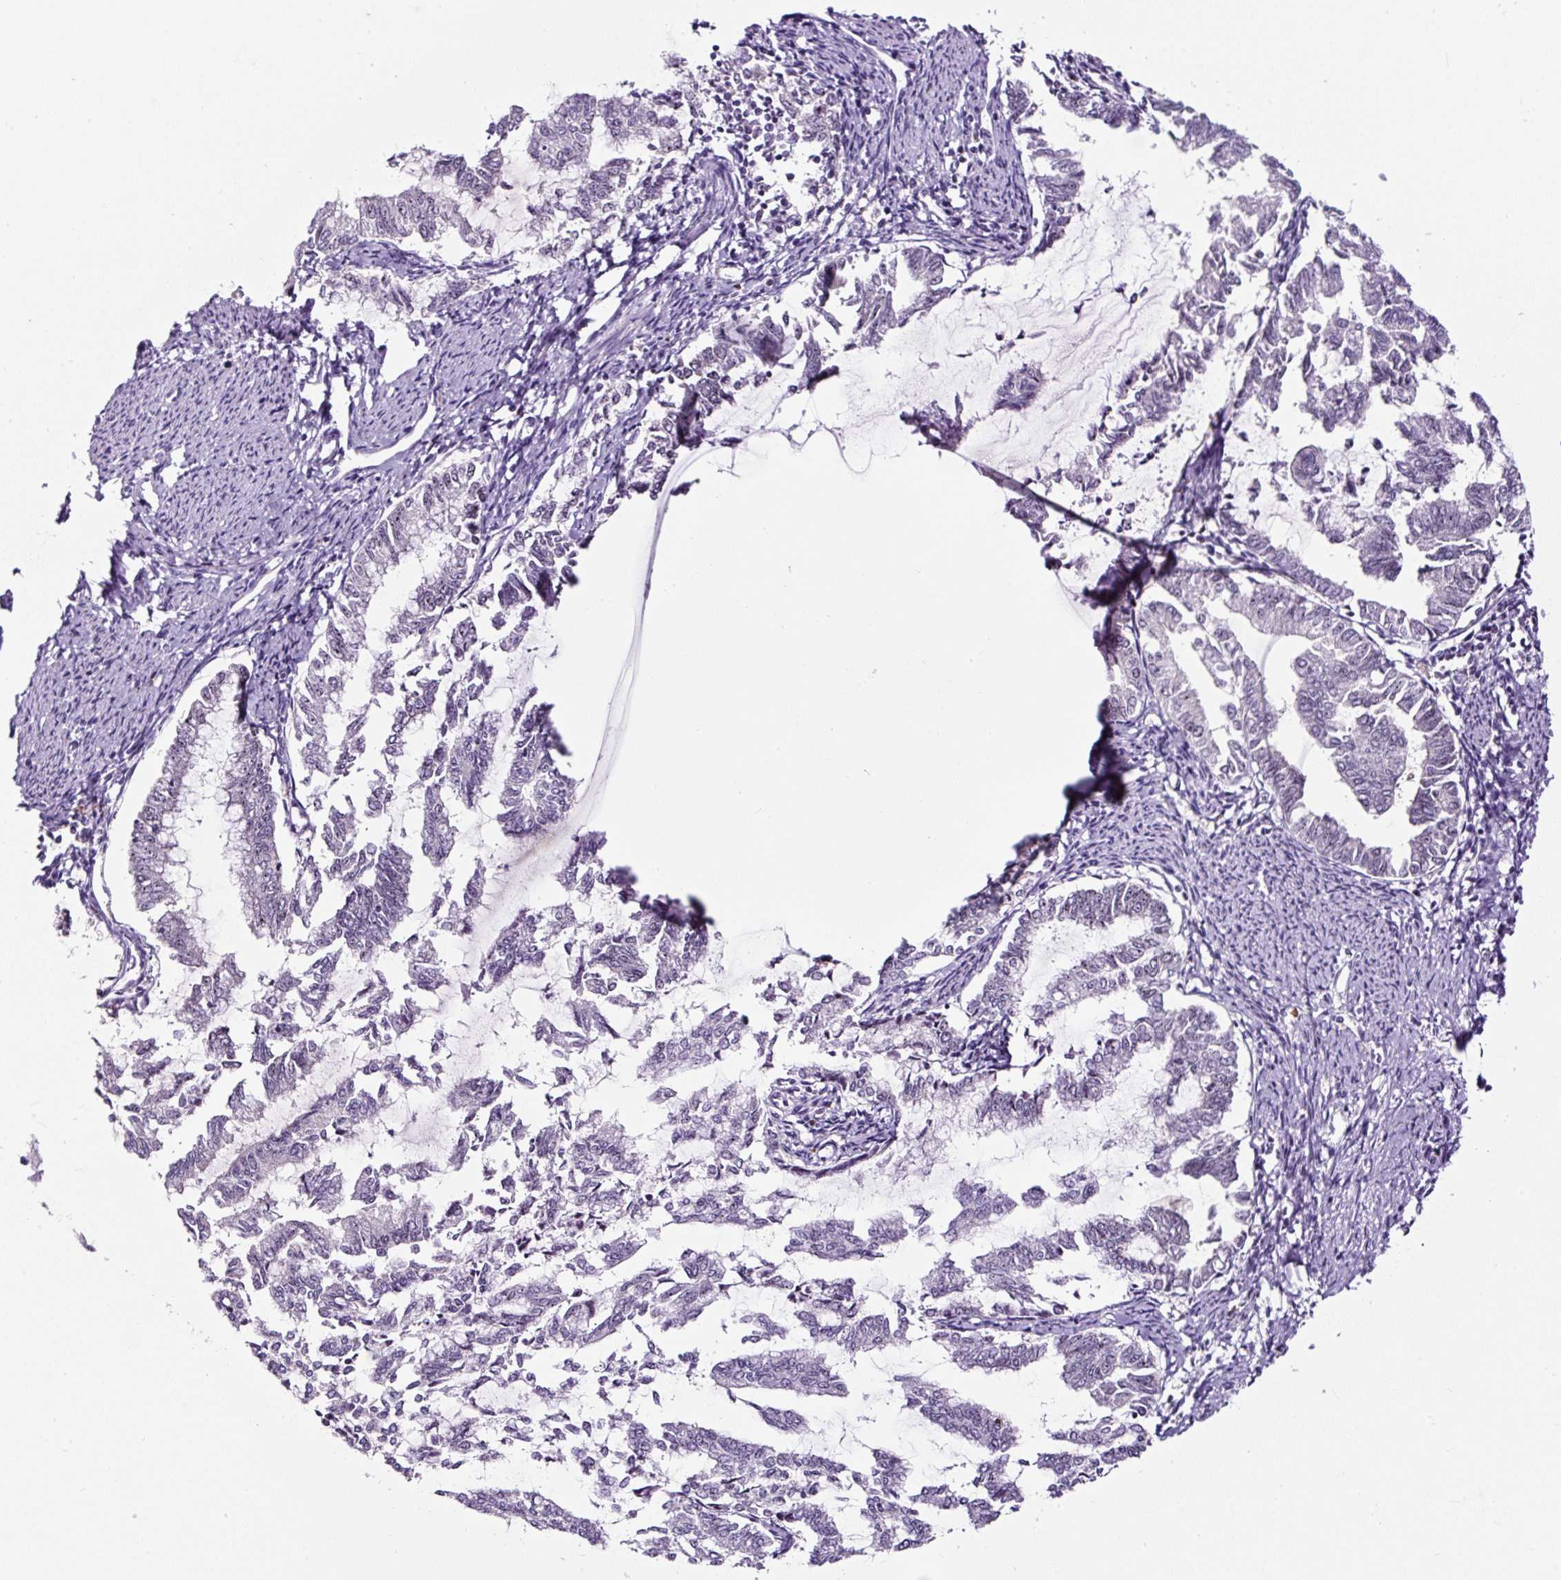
{"staining": {"intensity": "negative", "quantity": "none", "location": "none"}, "tissue": "endometrial cancer", "cell_type": "Tumor cells", "image_type": "cancer", "snomed": [{"axis": "morphology", "description": "Adenocarcinoma, NOS"}, {"axis": "topography", "description": "Endometrium"}], "caption": "High magnification brightfield microscopy of endometrial adenocarcinoma stained with DAB (3,3'-diaminobenzidine) (brown) and counterstained with hematoxylin (blue): tumor cells show no significant staining. The staining is performed using DAB brown chromogen with nuclei counter-stained in using hematoxylin.", "gene": "NOM1", "patient": {"sex": "female", "age": 79}}